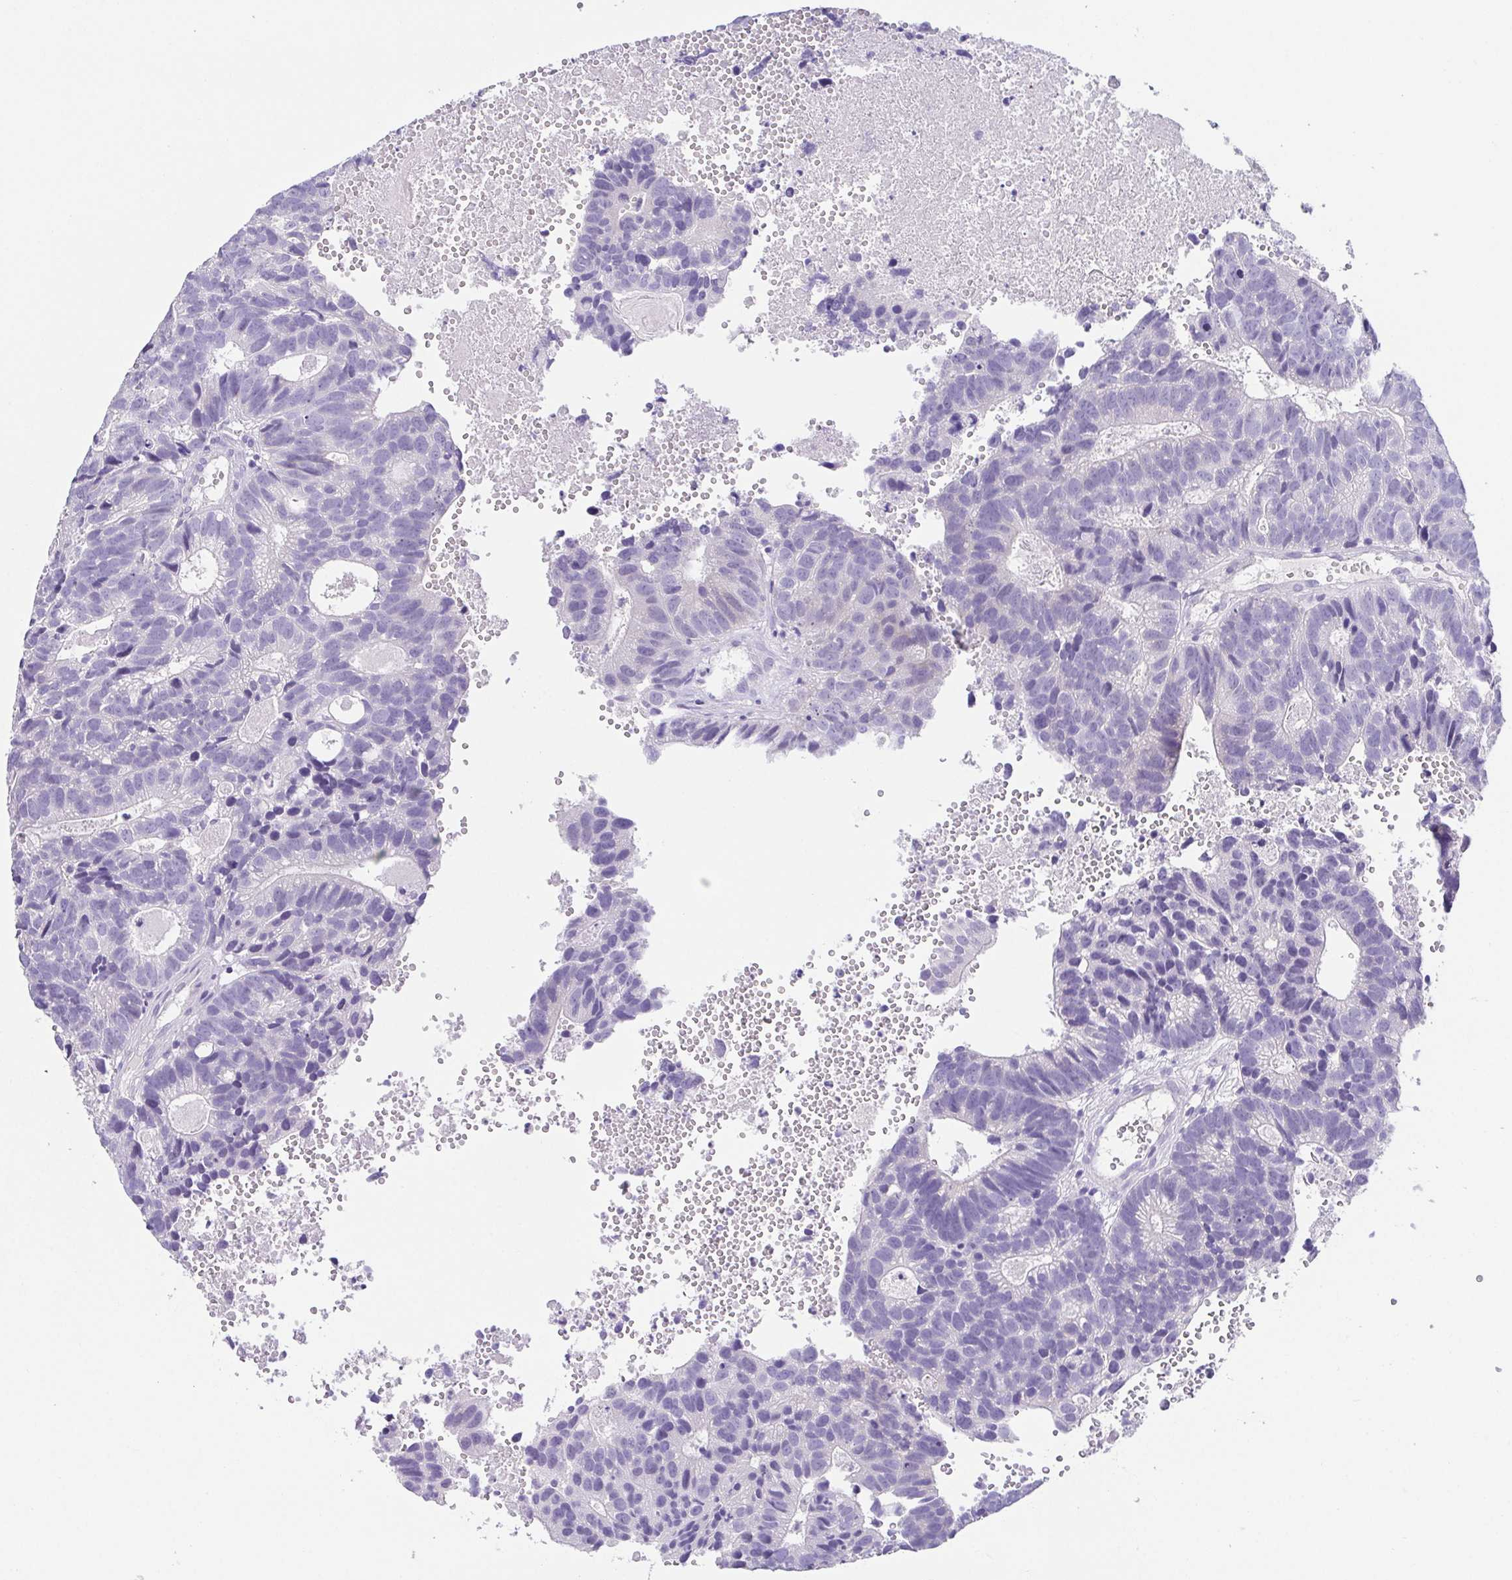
{"staining": {"intensity": "negative", "quantity": "none", "location": "none"}, "tissue": "head and neck cancer", "cell_type": "Tumor cells", "image_type": "cancer", "snomed": [{"axis": "morphology", "description": "Adenocarcinoma, NOS"}, {"axis": "topography", "description": "Head-Neck"}], "caption": "This is an IHC histopathology image of human head and neck adenocarcinoma. There is no positivity in tumor cells.", "gene": "HAPLN2", "patient": {"sex": "male", "age": 62}}